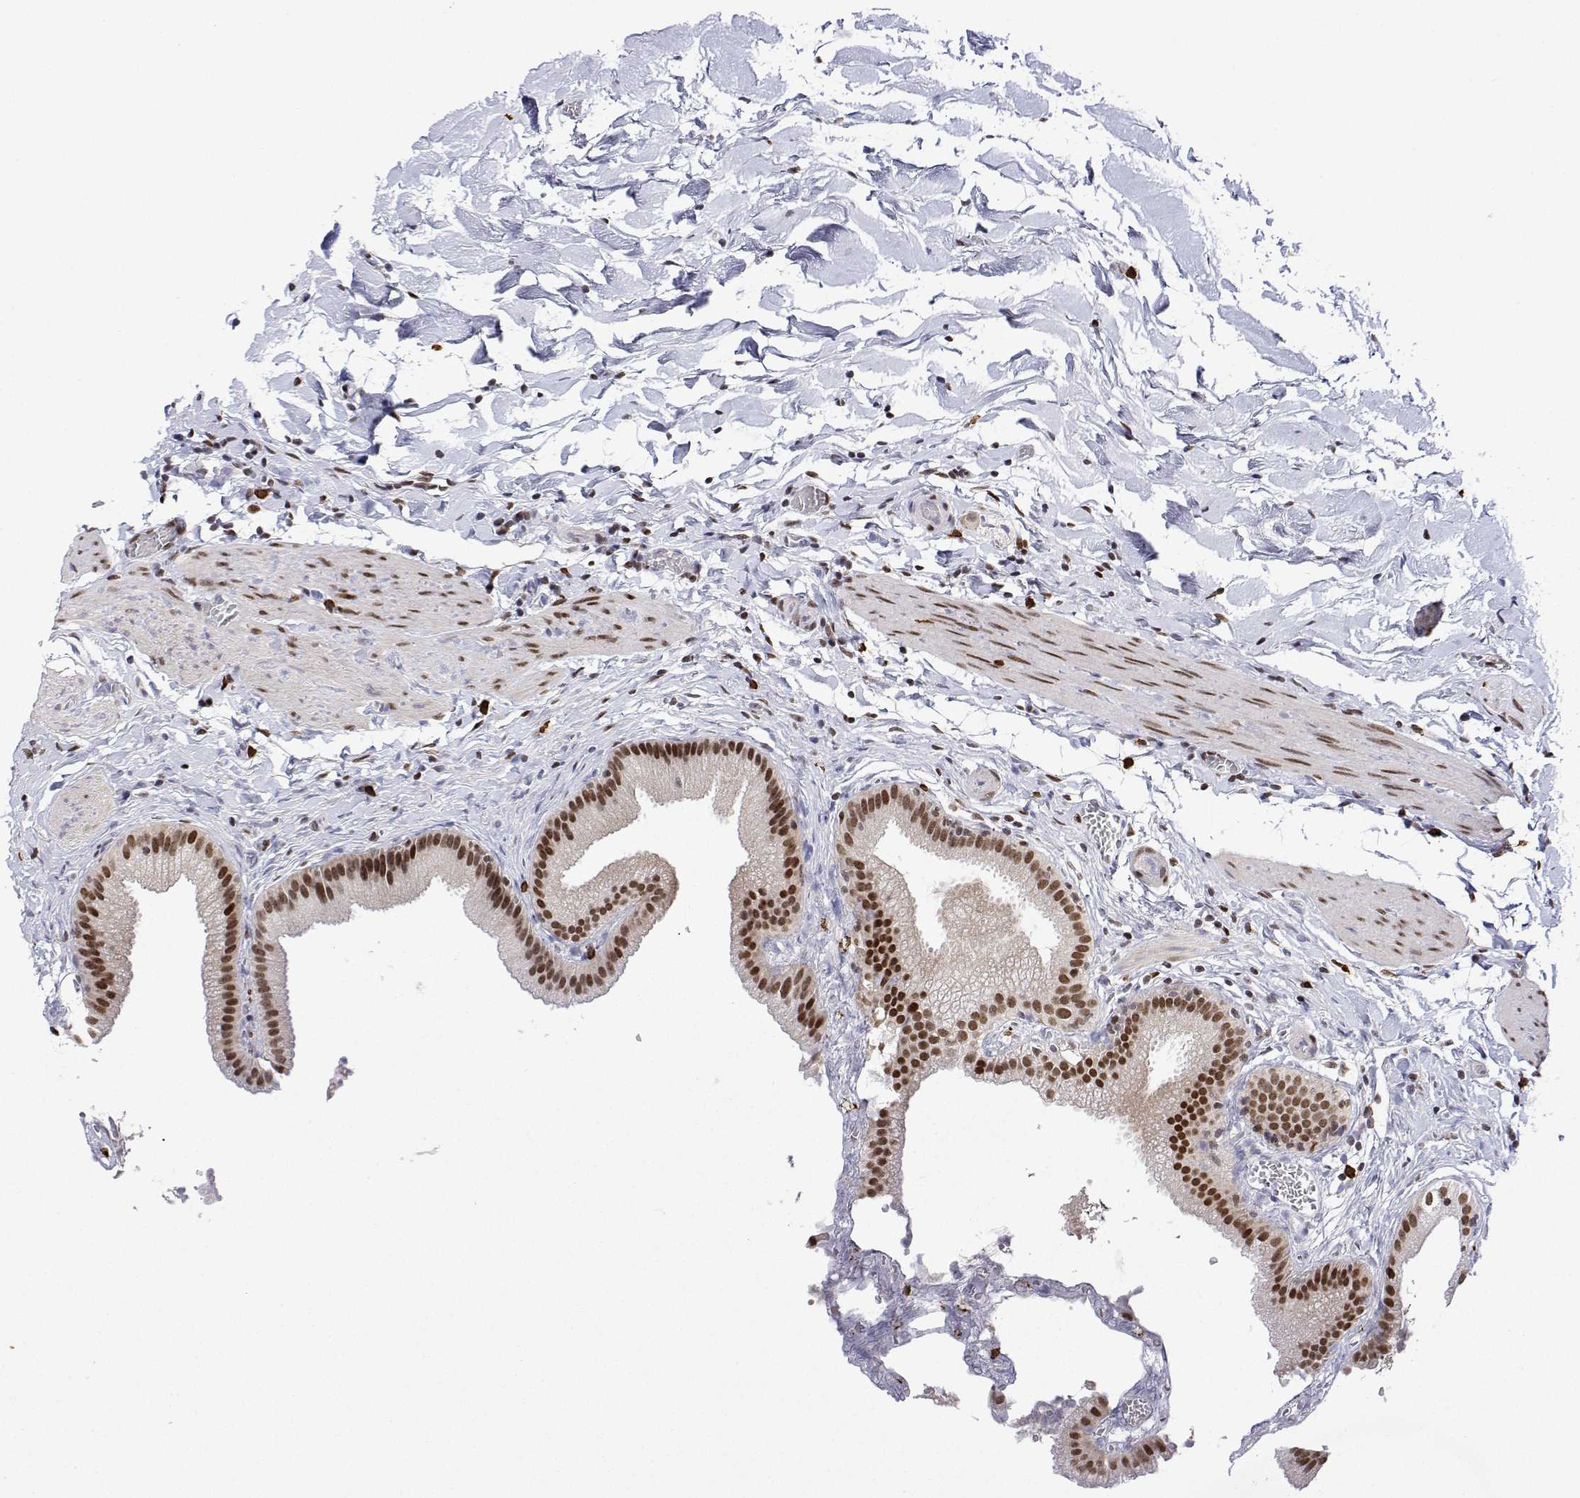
{"staining": {"intensity": "moderate", "quantity": ">75%", "location": "nuclear"}, "tissue": "gallbladder", "cell_type": "Glandular cells", "image_type": "normal", "snomed": [{"axis": "morphology", "description": "Normal tissue, NOS"}, {"axis": "topography", "description": "Gallbladder"}], "caption": "The immunohistochemical stain highlights moderate nuclear positivity in glandular cells of unremarkable gallbladder.", "gene": "XPC", "patient": {"sex": "female", "age": 63}}